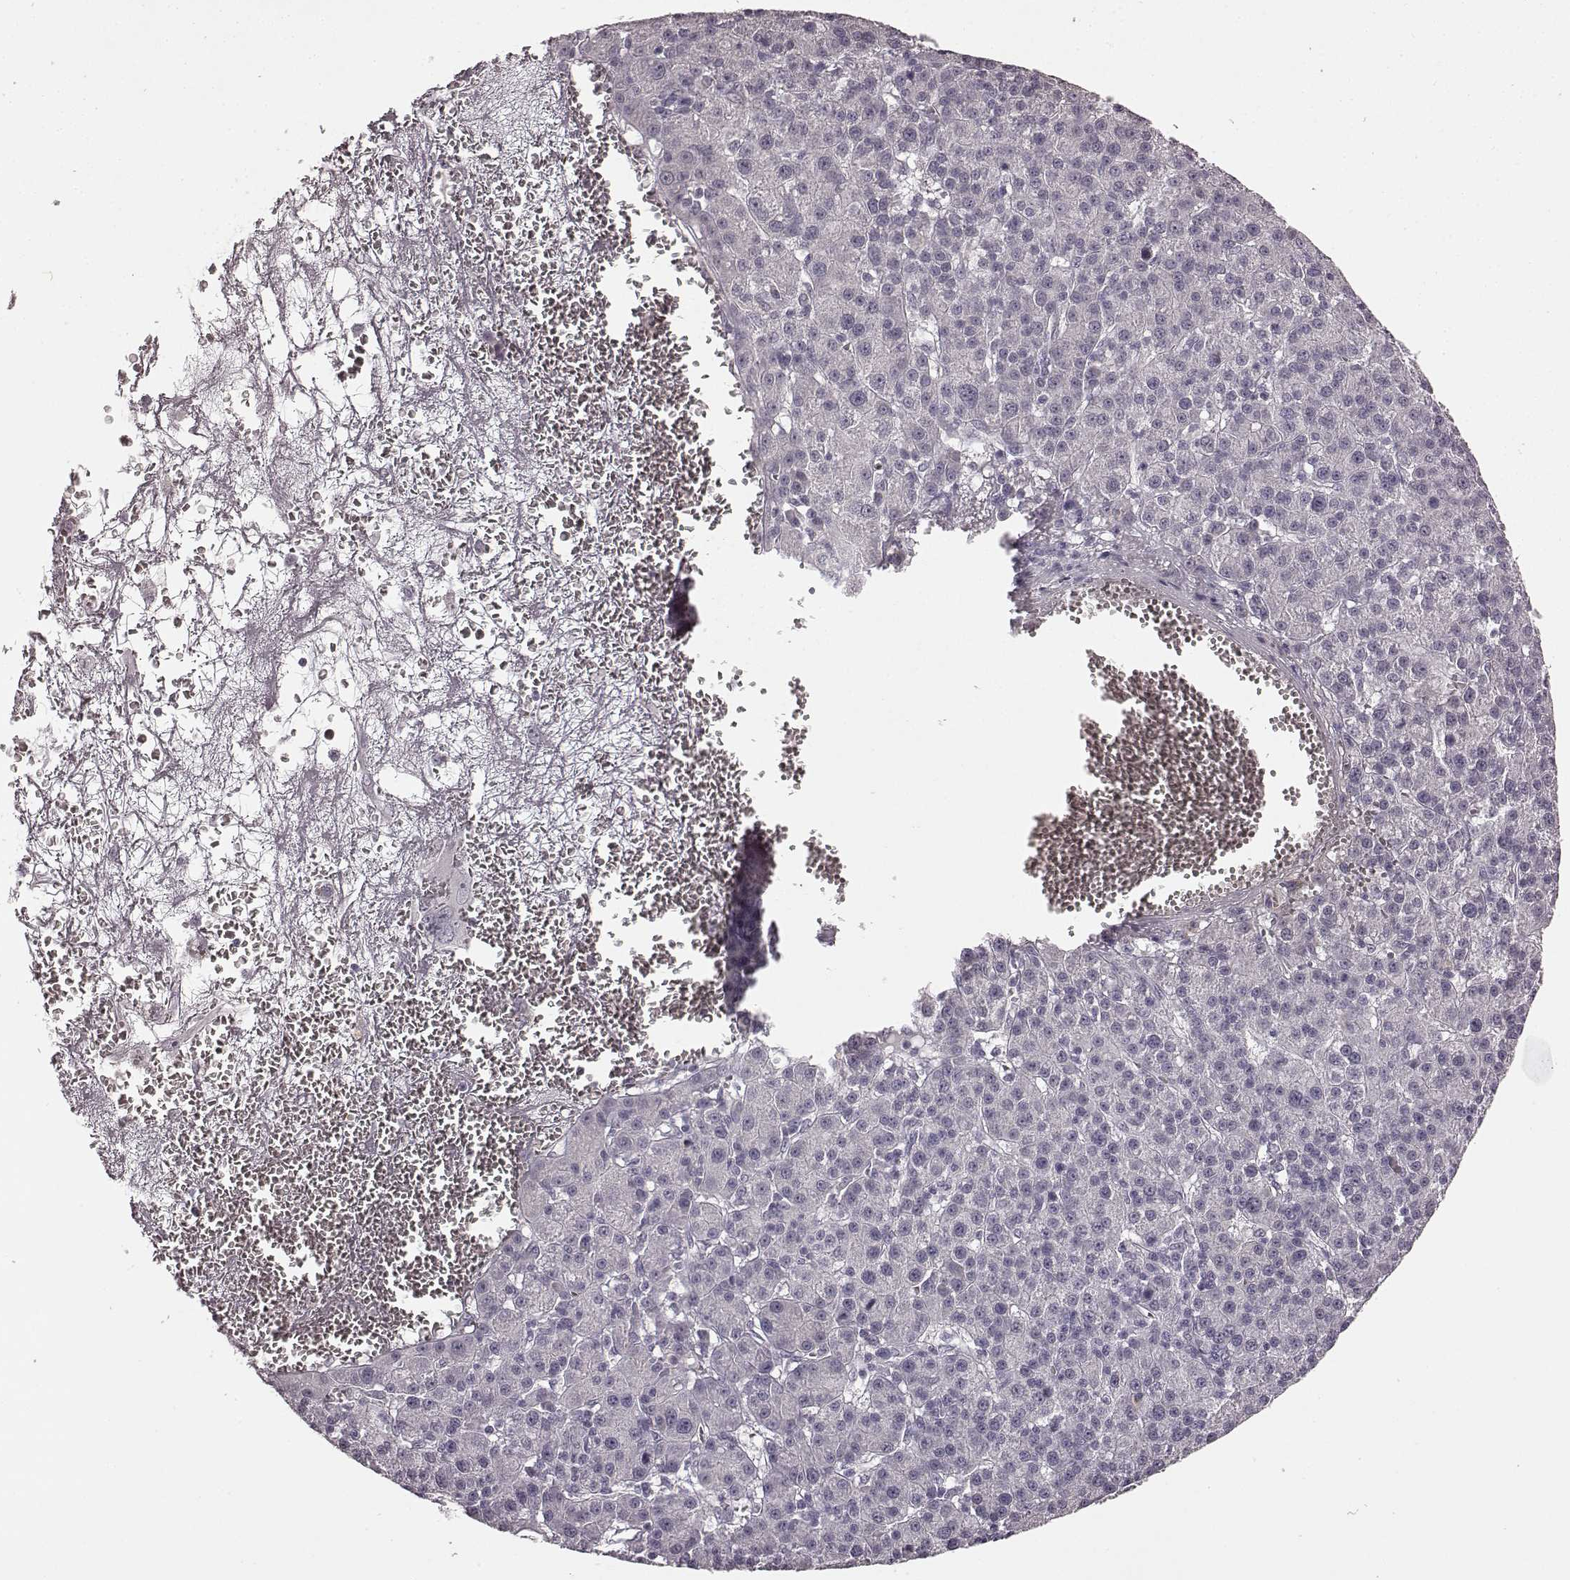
{"staining": {"intensity": "negative", "quantity": "none", "location": "none"}, "tissue": "liver cancer", "cell_type": "Tumor cells", "image_type": "cancer", "snomed": [{"axis": "morphology", "description": "Carcinoma, Hepatocellular, NOS"}, {"axis": "topography", "description": "Liver"}], "caption": "This histopathology image is of liver cancer (hepatocellular carcinoma) stained with immunohistochemistry (IHC) to label a protein in brown with the nuclei are counter-stained blue. There is no expression in tumor cells.", "gene": "RIT2", "patient": {"sex": "female", "age": 60}}